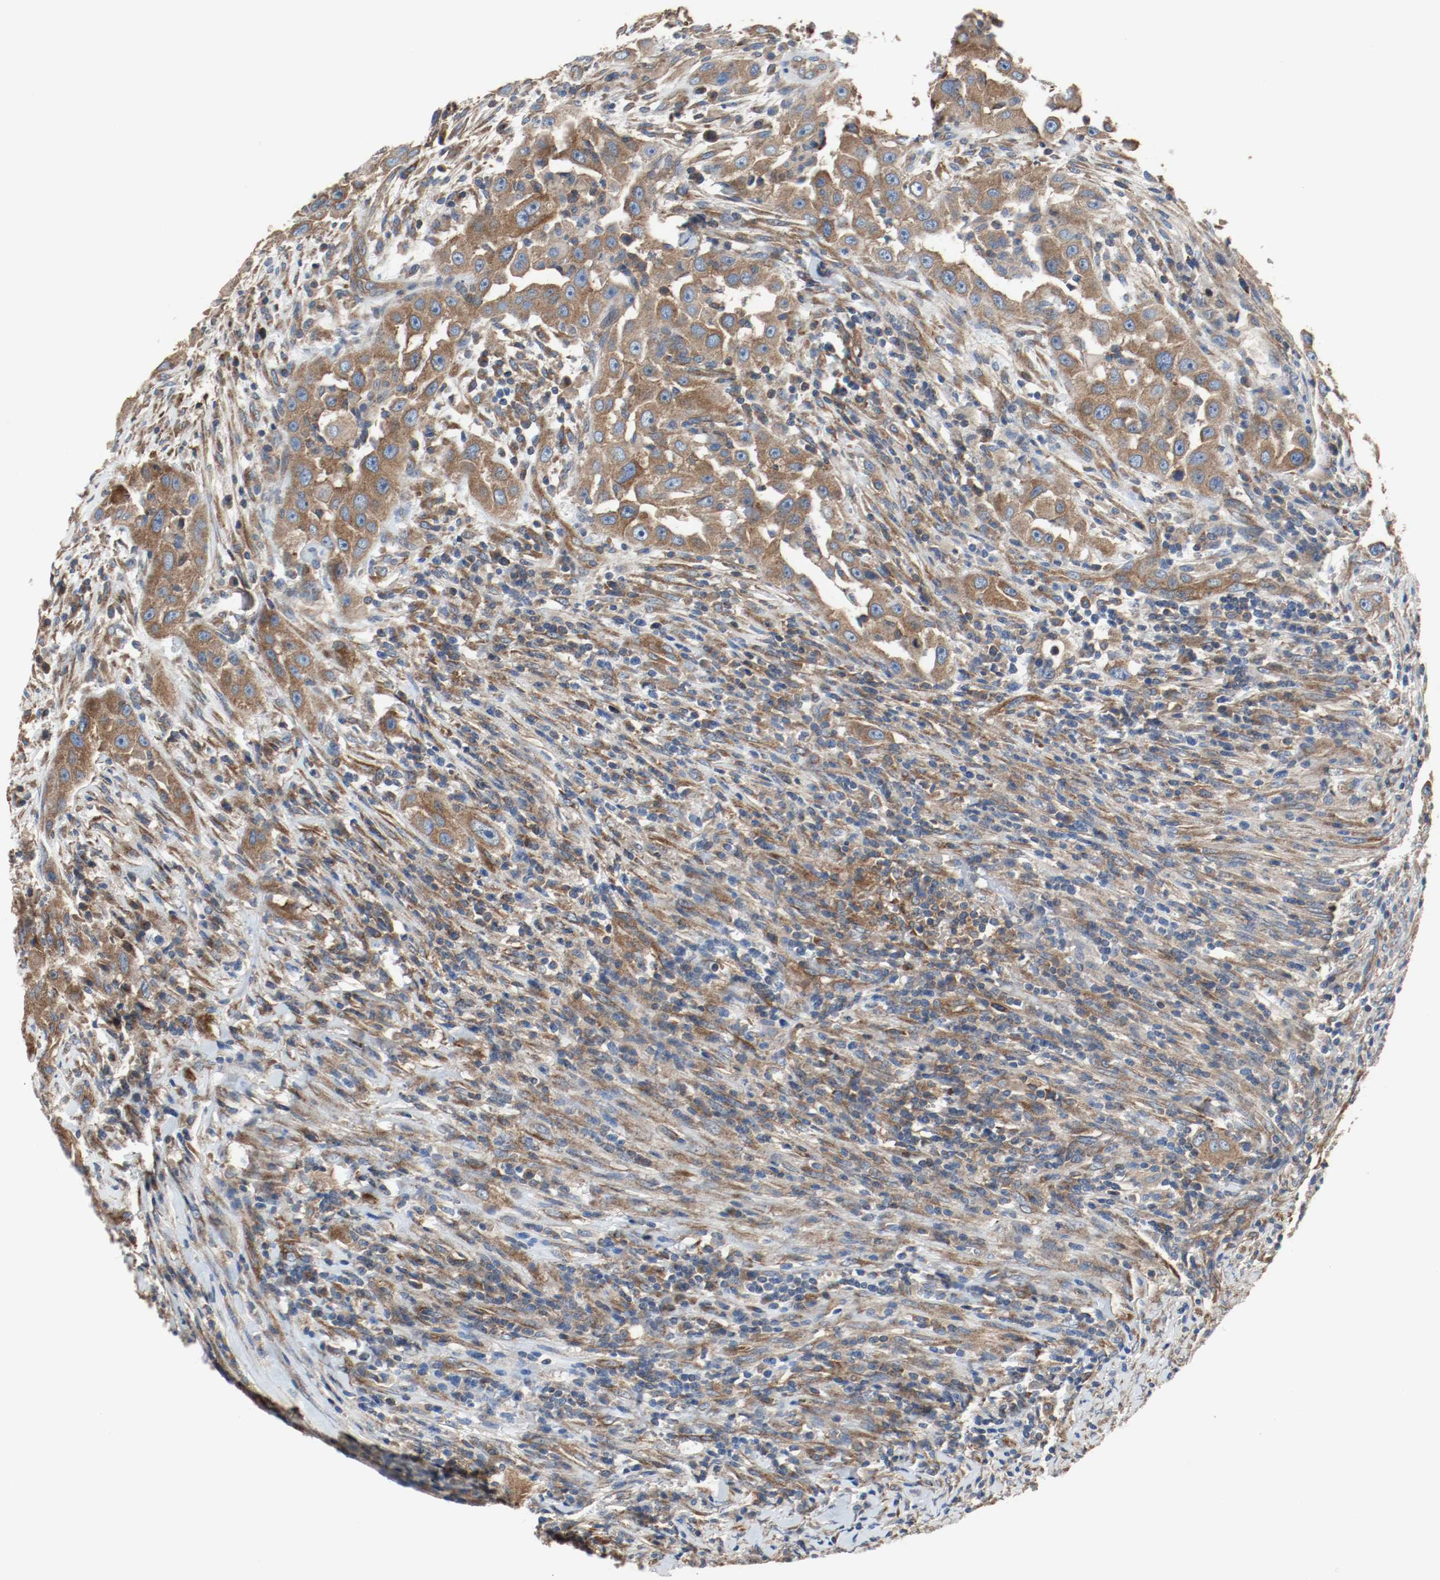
{"staining": {"intensity": "moderate", "quantity": ">75%", "location": "cytoplasmic/membranous"}, "tissue": "head and neck cancer", "cell_type": "Tumor cells", "image_type": "cancer", "snomed": [{"axis": "morphology", "description": "Carcinoma, NOS"}, {"axis": "topography", "description": "Head-Neck"}], "caption": "Brown immunohistochemical staining in human head and neck cancer (carcinoma) demonstrates moderate cytoplasmic/membranous positivity in approximately >75% of tumor cells.", "gene": "TUBA3D", "patient": {"sex": "male", "age": 87}}